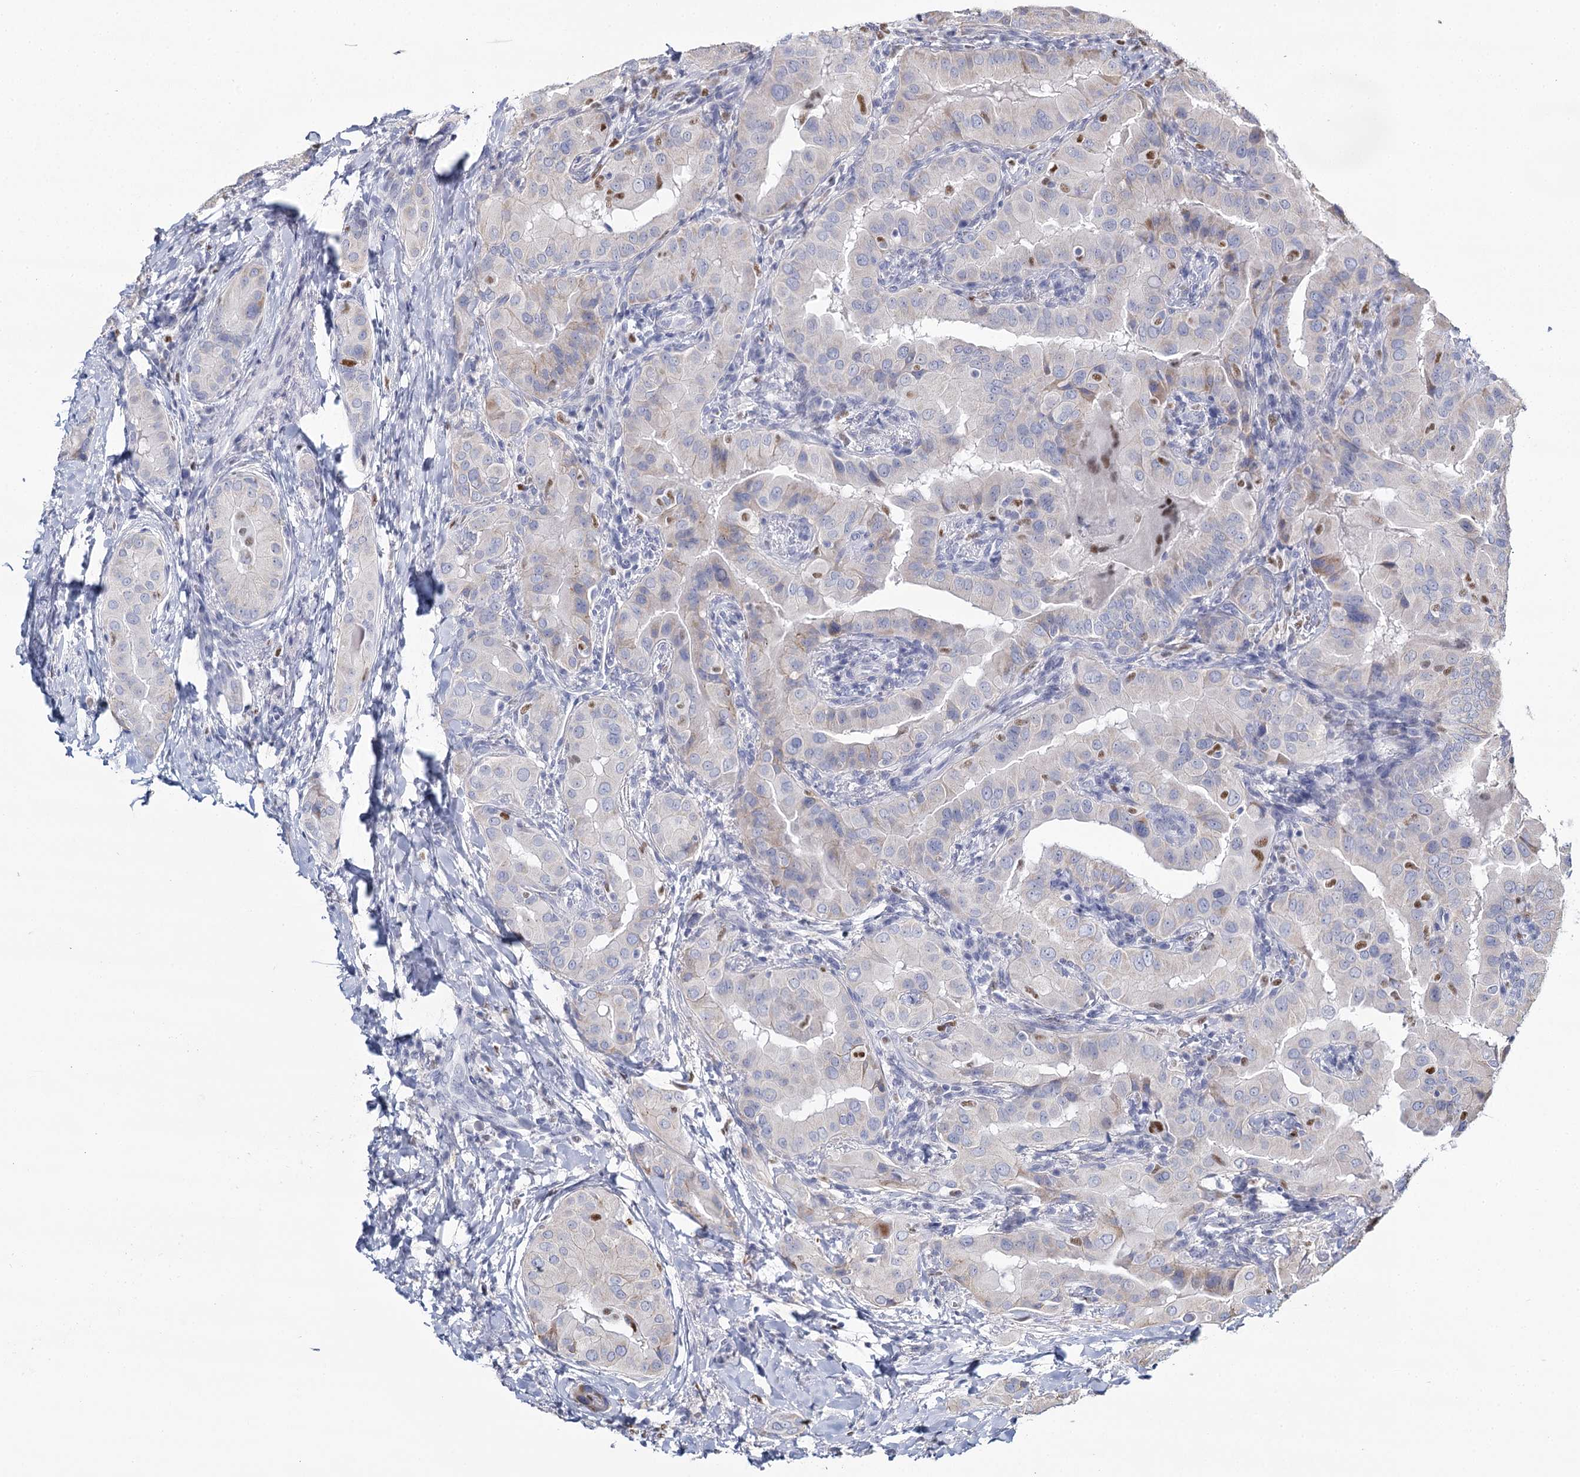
{"staining": {"intensity": "weak", "quantity": "<25%", "location": "cytoplasmic/membranous"}, "tissue": "thyroid cancer", "cell_type": "Tumor cells", "image_type": "cancer", "snomed": [{"axis": "morphology", "description": "Papillary adenocarcinoma, NOS"}, {"axis": "topography", "description": "Thyroid gland"}], "caption": "An IHC photomicrograph of thyroid cancer (papillary adenocarcinoma) is shown. There is no staining in tumor cells of thyroid cancer (papillary adenocarcinoma).", "gene": "IGSF3", "patient": {"sex": "male", "age": 33}}